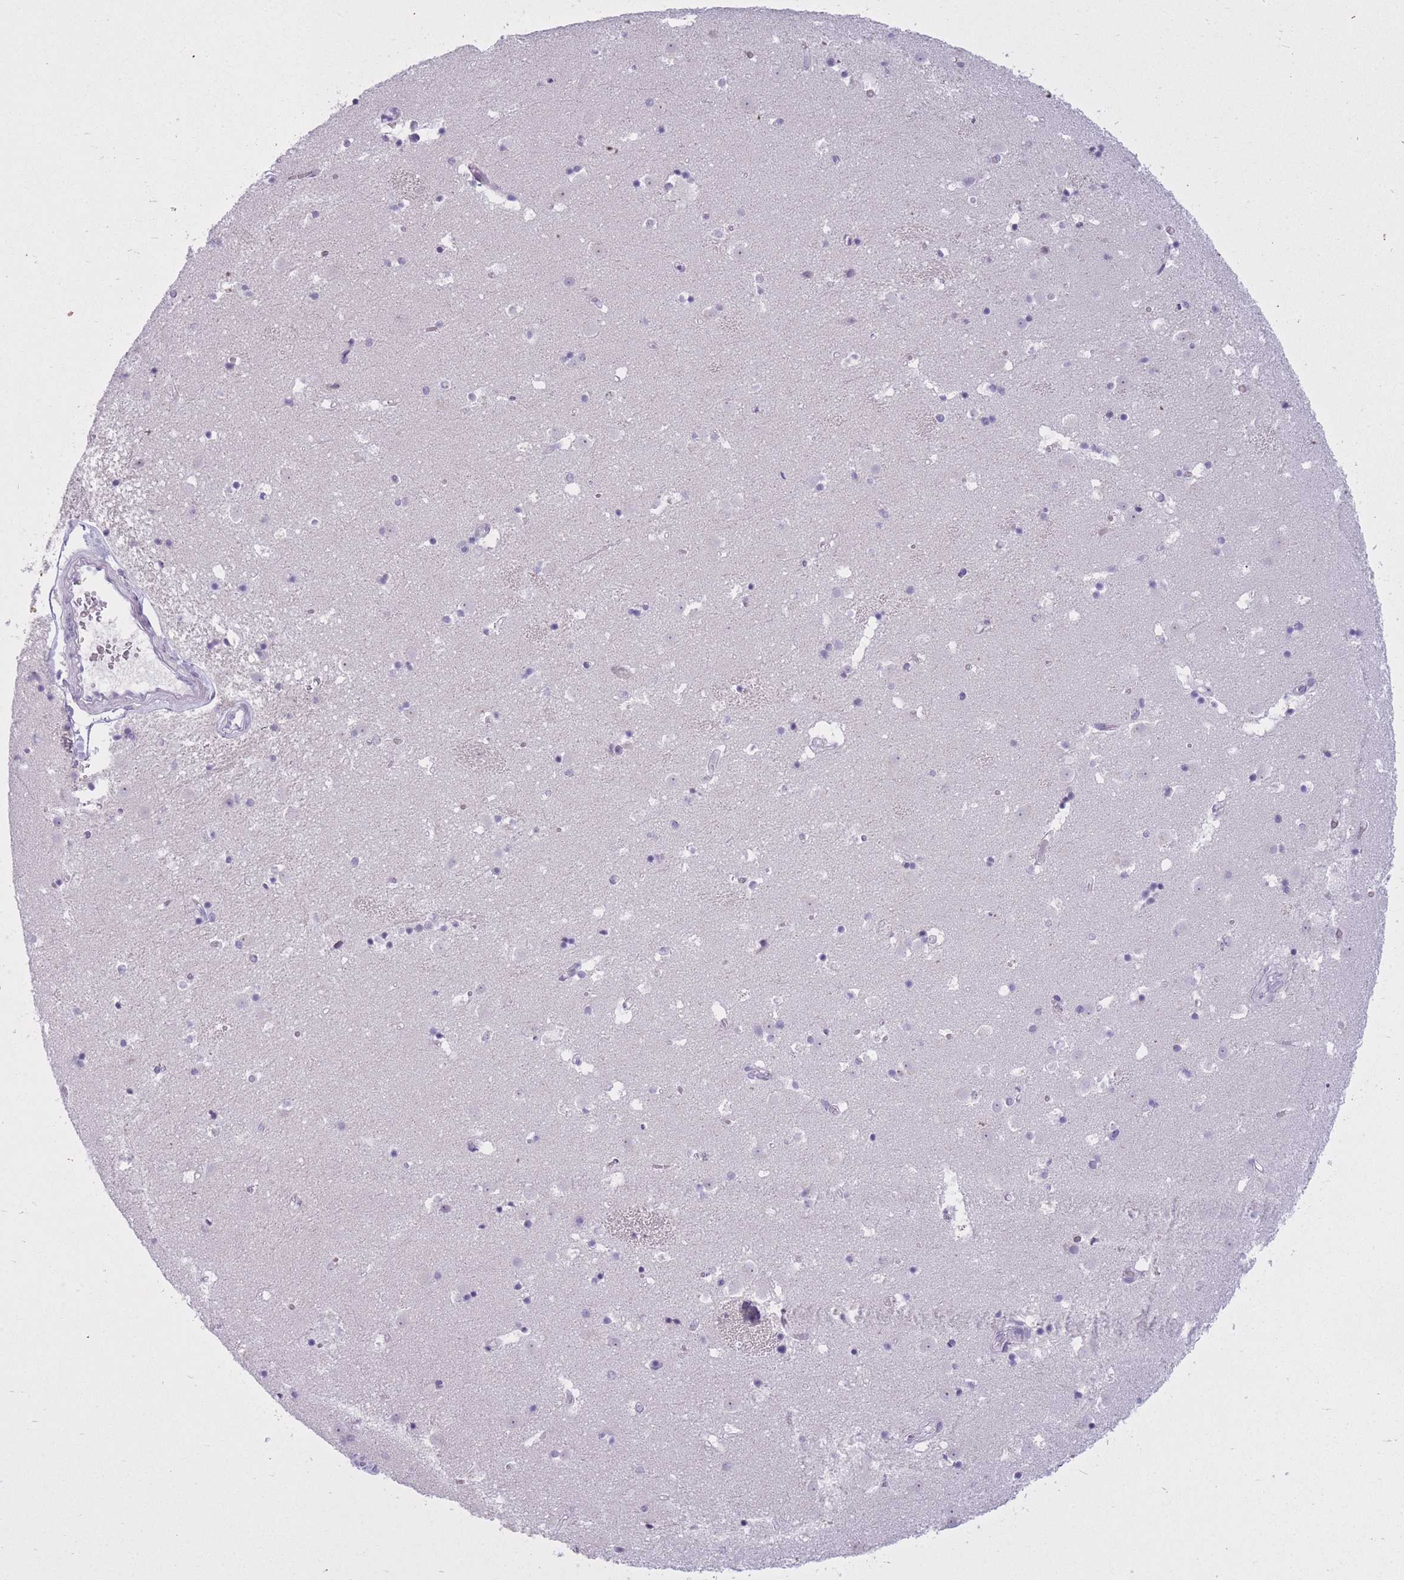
{"staining": {"intensity": "negative", "quantity": "none", "location": "none"}, "tissue": "caudate", "cell_type": "Glial cells", "image_type": "normal", "snomed": [{"axis": "morphology", "description": "Normal tissue, NOS"}, {"axis": "topography", "description": "Lateral ventricle wall"}], "caption": "Immunohistochemistry image of unremarkable human caudate stained for a protein (brown), which reveals no staining in glial cells.", "gene": "GOLGA6A", "patient": {"sex": "male", "age": 25}}